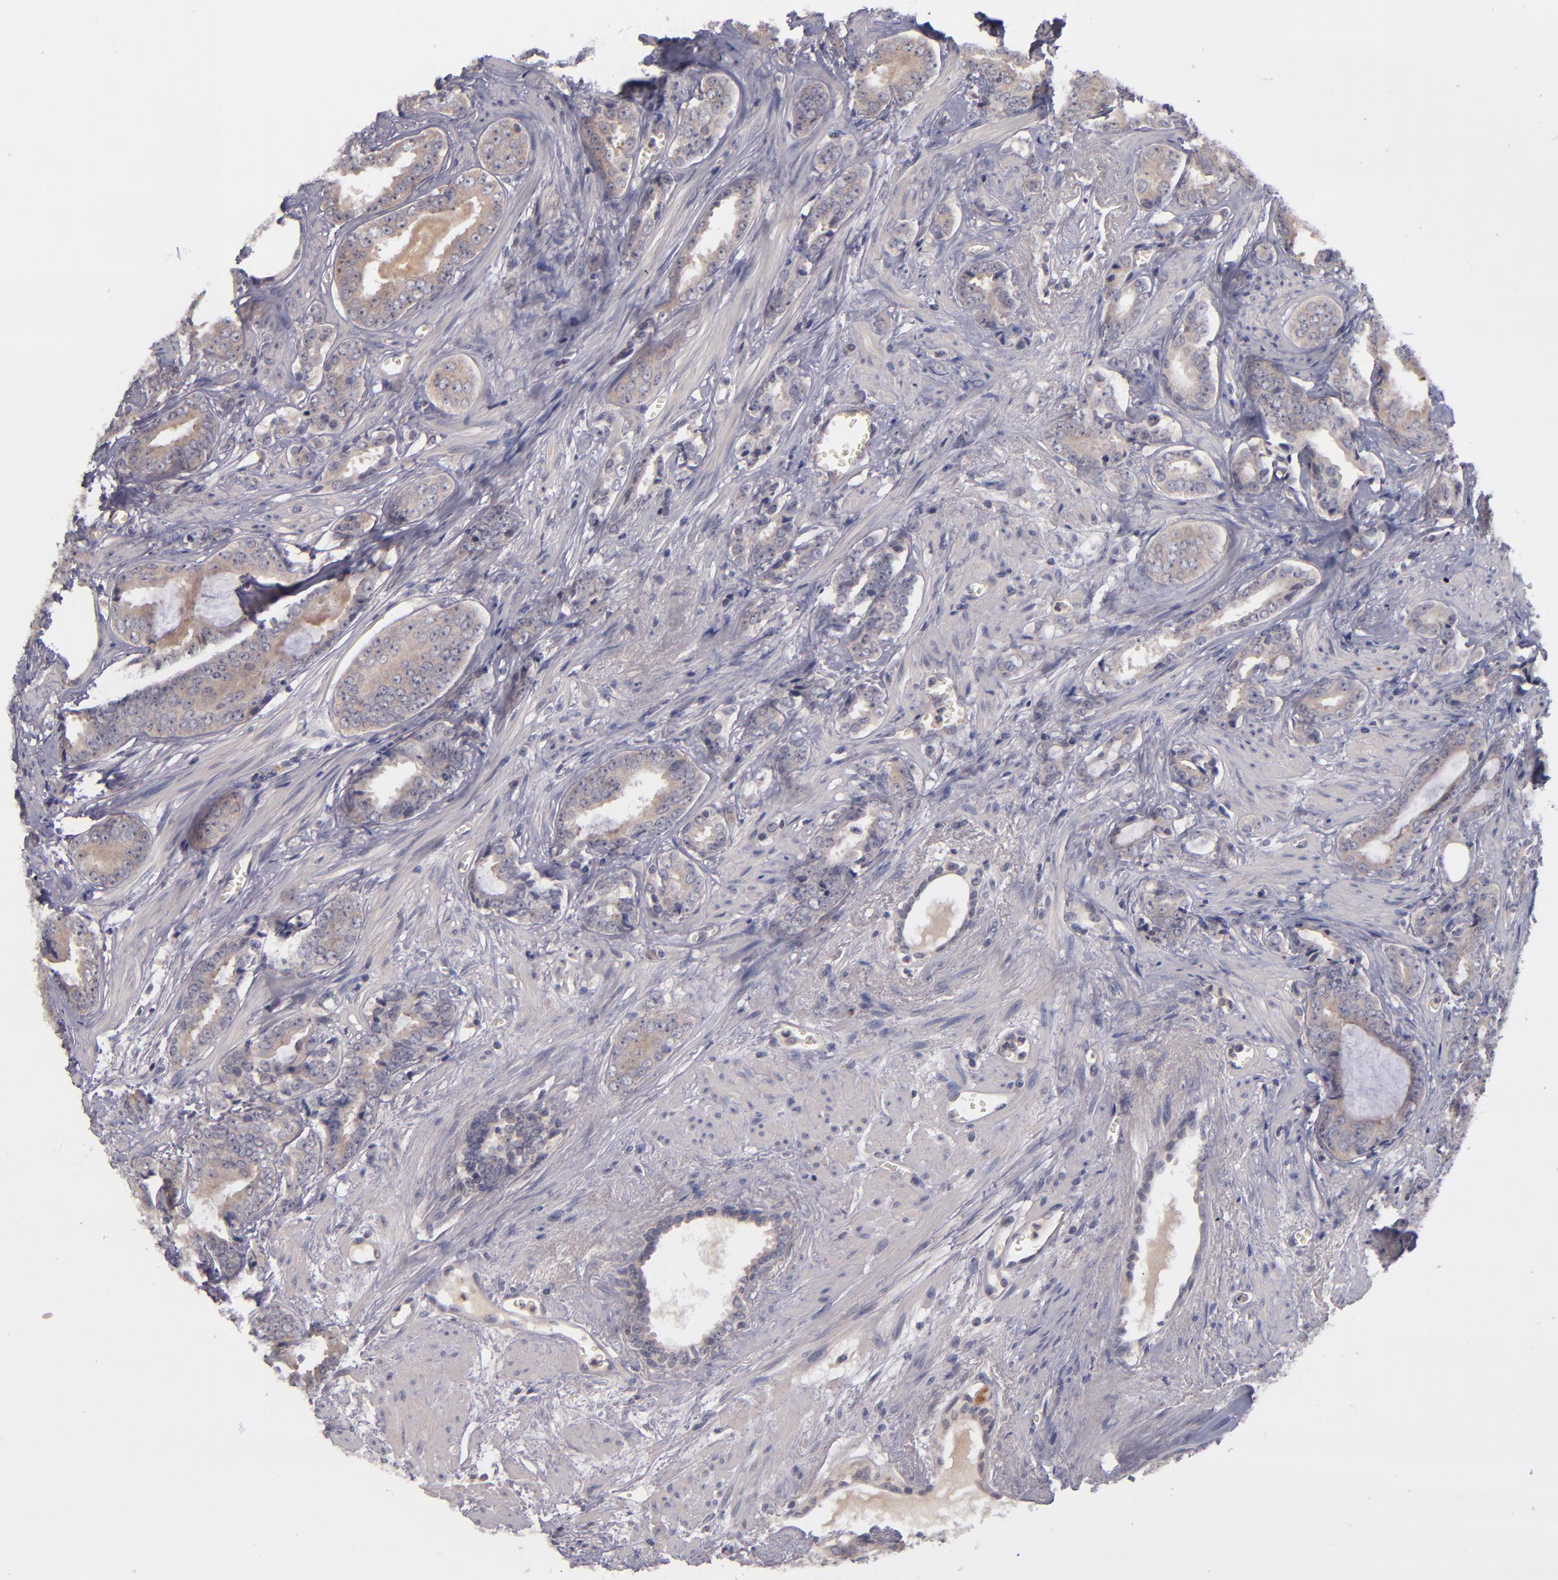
{"staining": {"intensity": "weak", "quantity": "25%-75%", "location": "cytoplasmic/membranous"}, "tissue": "prostate cancer", "cell_type": "Tumor cells", "image_type": "cancer", "snomed": [{"axis": "morphology", "description": "Adenocarcinoma, Medium grade"}, {"axis": "topography", "description": "Prostate"}], "caption": "Prostate cancer stained for a protein (brown) exhibits weak cytoplasmic/membranous positive staining in approximately 25%-75% of tumor cells.", "gene": "TSC2", "patient": {"sex": "male", "age": 79}}